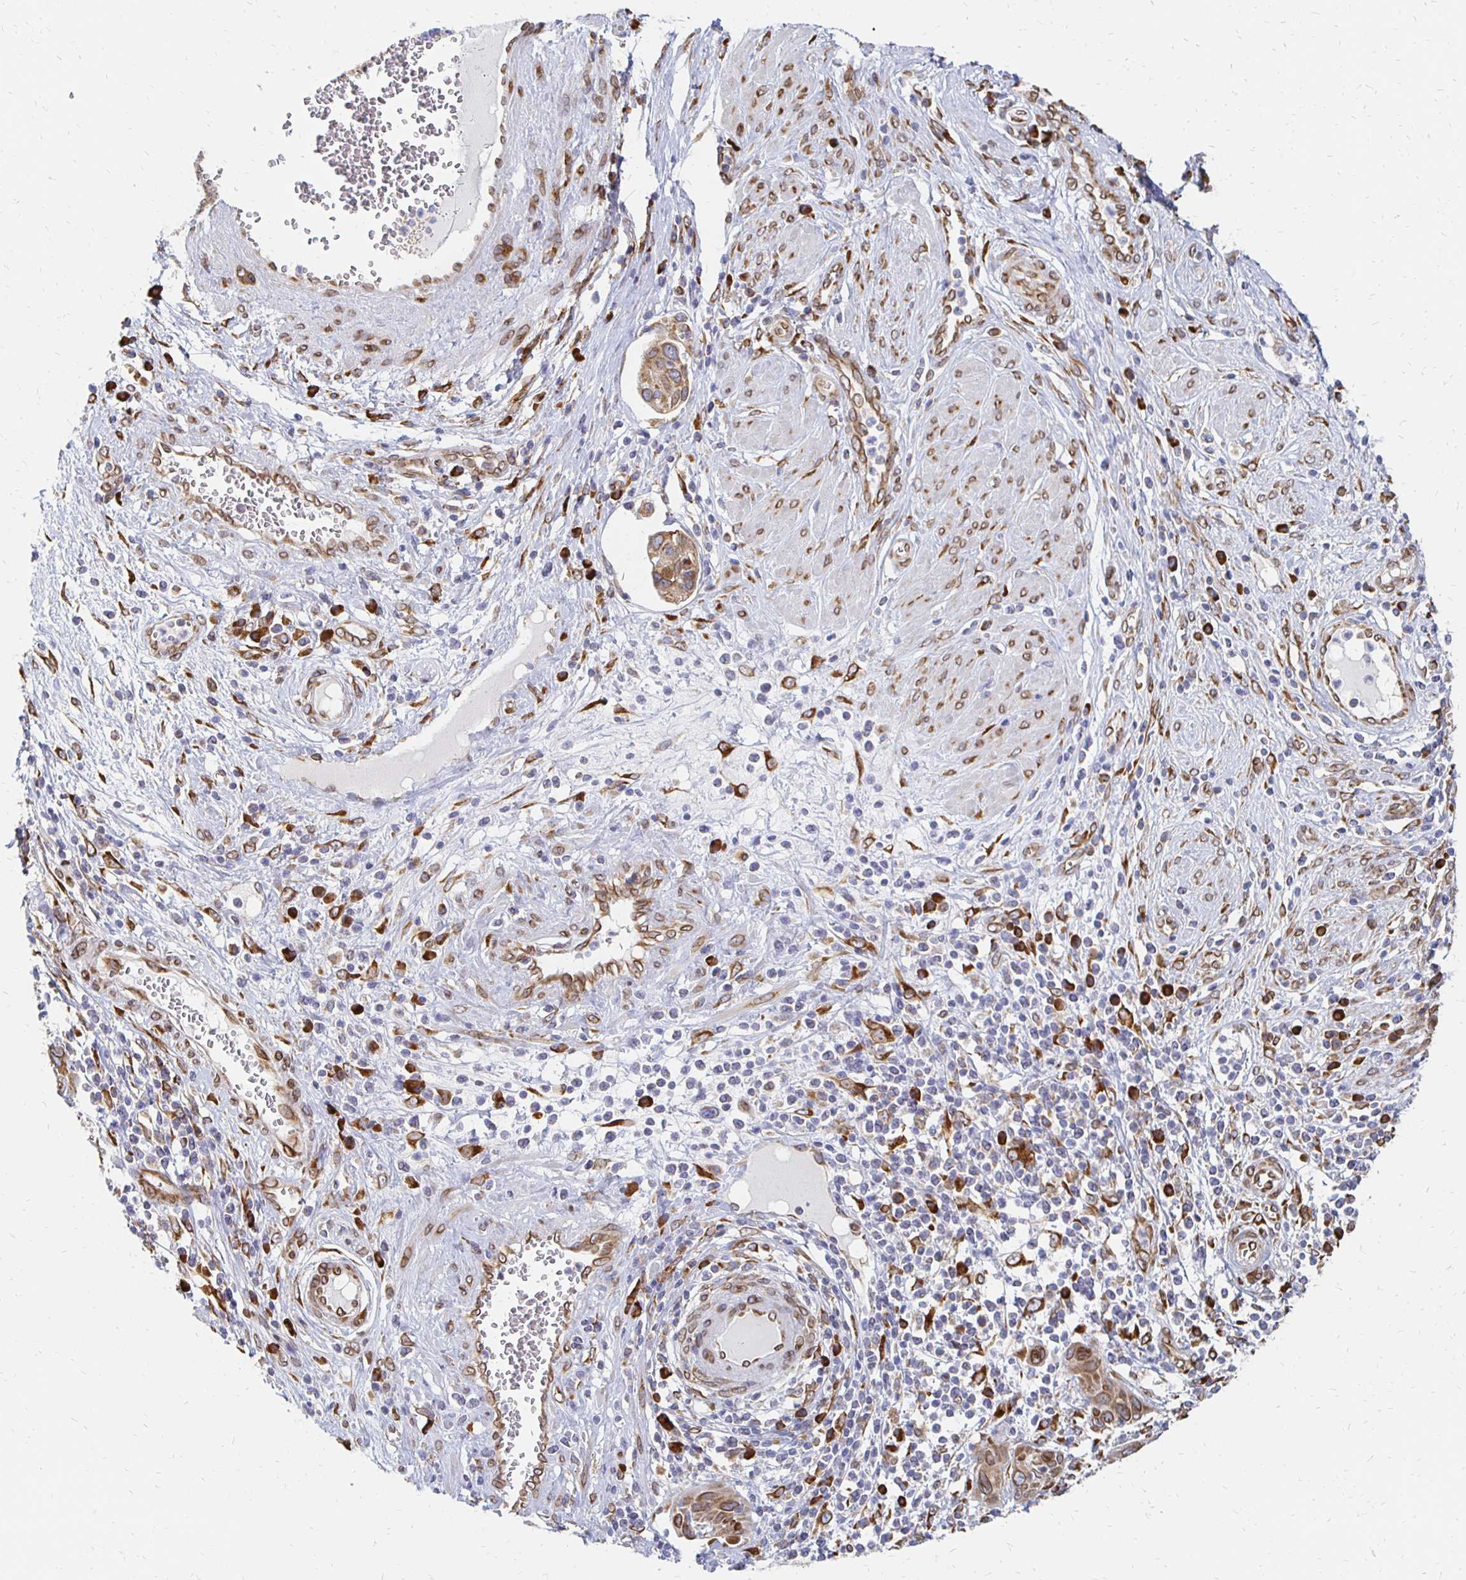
{"staining": {"intensity": "moderate", "quantity": ">75%", "location": "cytoplasmic/membranous,nuclear"}, "tissue": "cervical cancer", "cell_type": "Tumor cells", "image_type": "cancer", "snomed": [{"axis": "morphology", "description": "Squamous cell carcinoma, NOS"}, {"axis": "topography", "description": "Cervix"}], "caption": "Cervical cancer (squamous cell carcinoma) tissue shows moderate cytoplasmic/membranous and nuclear expression in approximately >75% of tumor cells, visualized by immunohistochemistry.", "gene": "PELI3", "patient": {"sex": "female", "age": 36}}